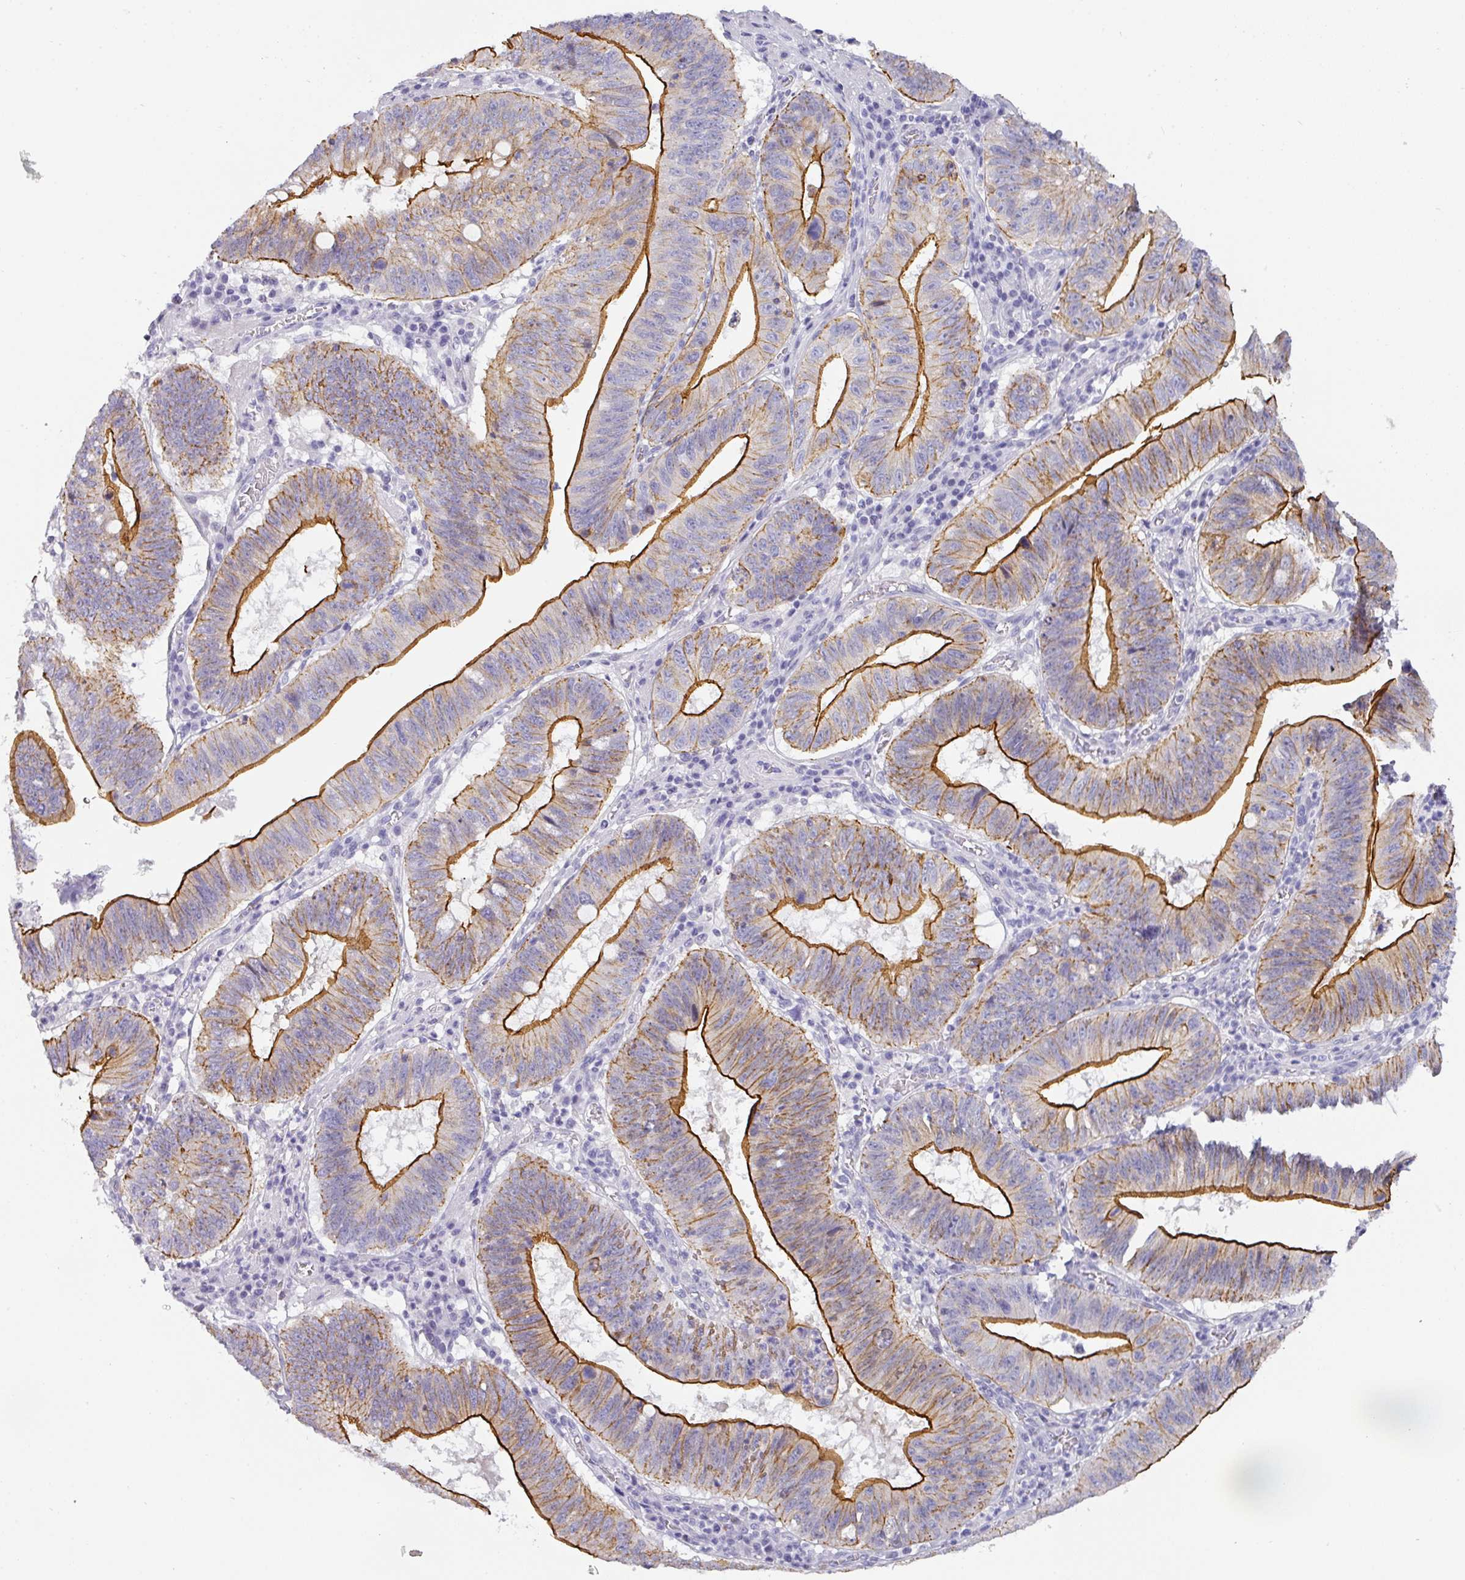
{"staining": {"intensity": "strong", "quantity": "25%-75%", "location": "cytoplasmic/membranous"}, "tissue": "stomach cancer", "cell_type": "Tumor cells", "image_type": "cancer", "snomed": [{"axis": "morphology", "description": "Adenocarcinoma, NOS"}, {"axis": "topography", "description": "Stomach"}], "caption": "Protein staining by IHC shows strong cytoplasmic/membranous staining in approximately 25%-75% of tumor cells in stomach cancer.", "gene": "ANKRD29", "patient": {"sex": "male", "age": 59}}